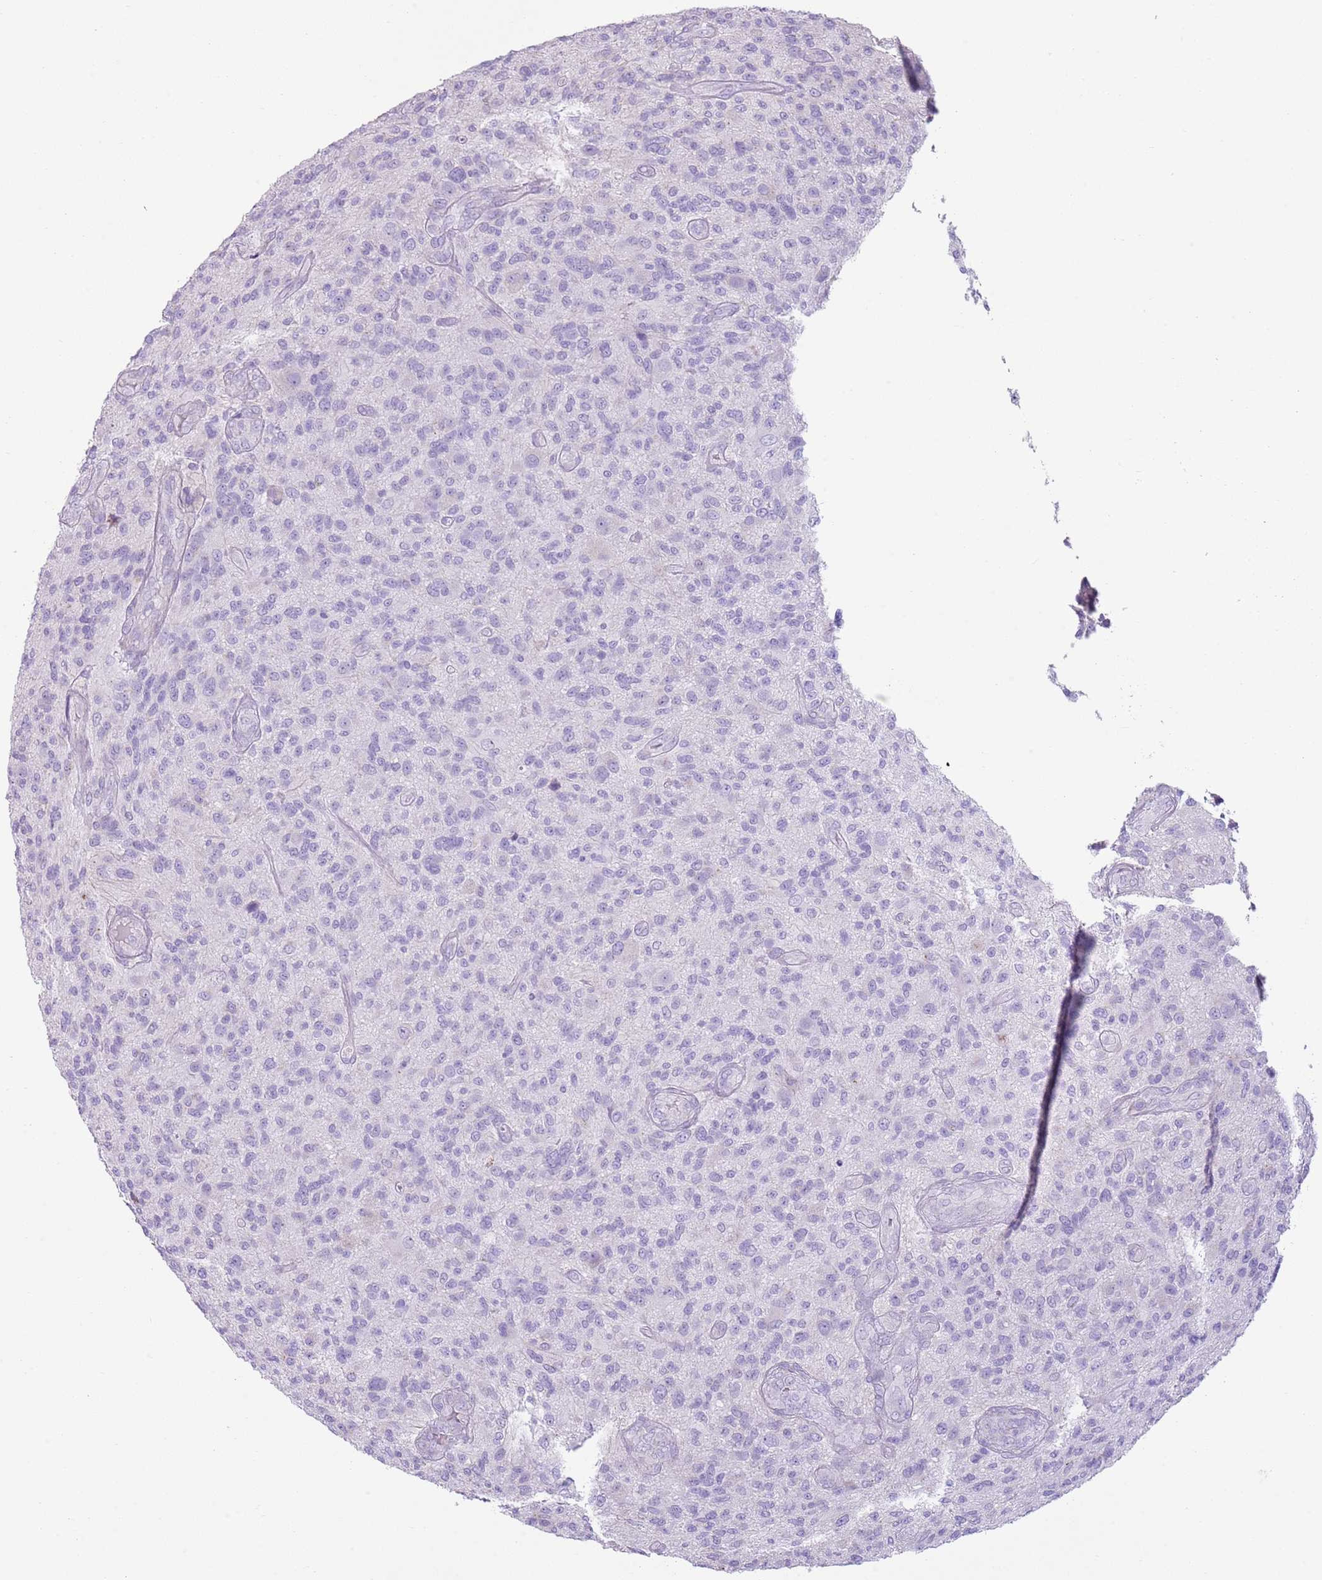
{"staining": {"intensity": "negative", "quantity": "none", "location": "none"}, "tissue": "glioma", "cell_type": "Tumor cells", "image_type": "cancer", "snomed": [{"axis": "morphology", "description": "Glioma, malignant, High grade"}, {"axis": "topography", "description": "Brain"}], "caption": "High magnification brightfield microscopy of glioma stained with DAB (brown) and counterstained with hematoxylin (blue): tumor cells show no significant positivity.", "gene": "CD177", "patient": {"sex": "male", "age": 47}}